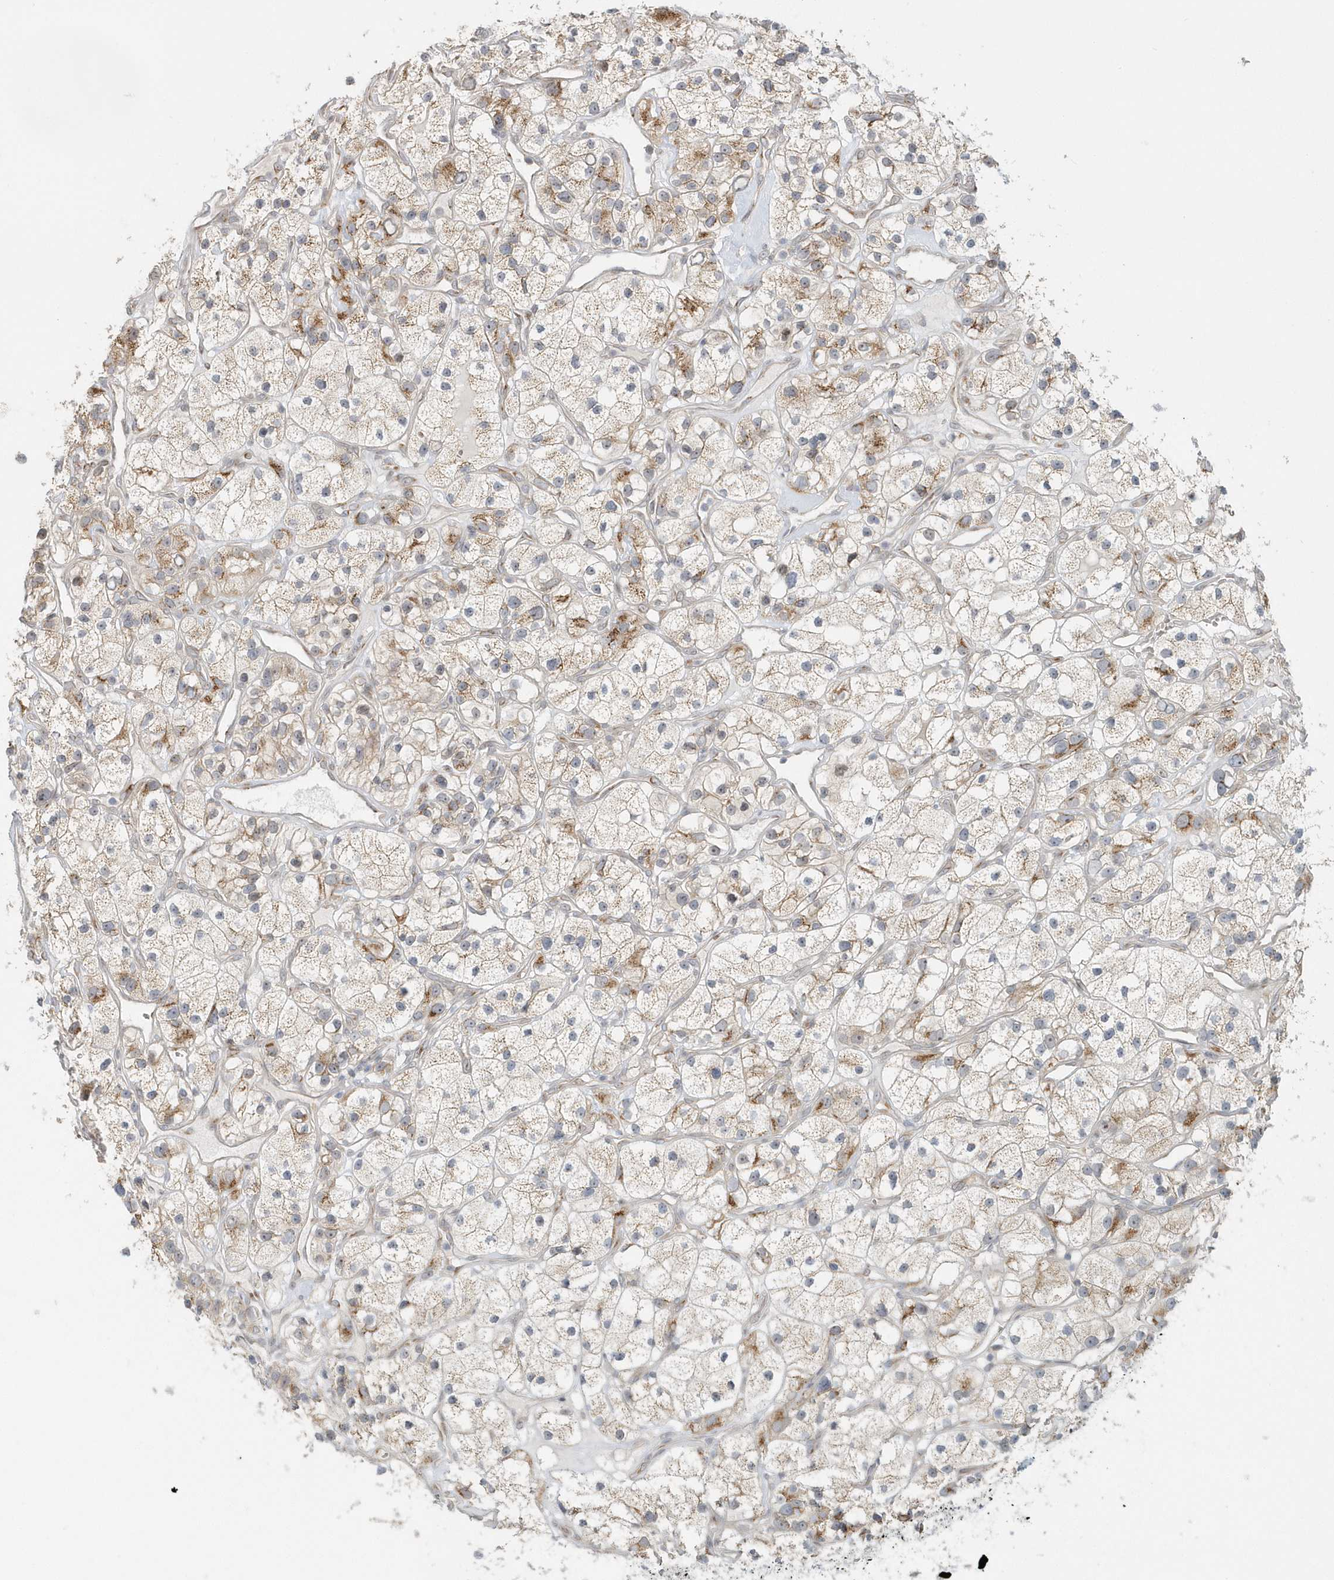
{"staining": {"intensity": "moderate", "quantity": "25%-75%", "location": "cytoplasmic/membranous"}, "tissue": "renal cancer", "cell_type": "Tumor cells", "image_type": "cancer", "snomed": [{"axis": "morphology", "description": "Adenocarcinoma, NOS"}, {"axis": "topography", "description": "Kidney"}], "caption": "IHC (DAB (3,3'-diaminobenzidine)) staining of renal cancer (adenocarcinoma) reveals moderate cytoplasmic/membranous protein expression in approximately 25%-75% of tumor cells.", "gene": "DHFR", "patient": {"sex": "female", "age": 57}}